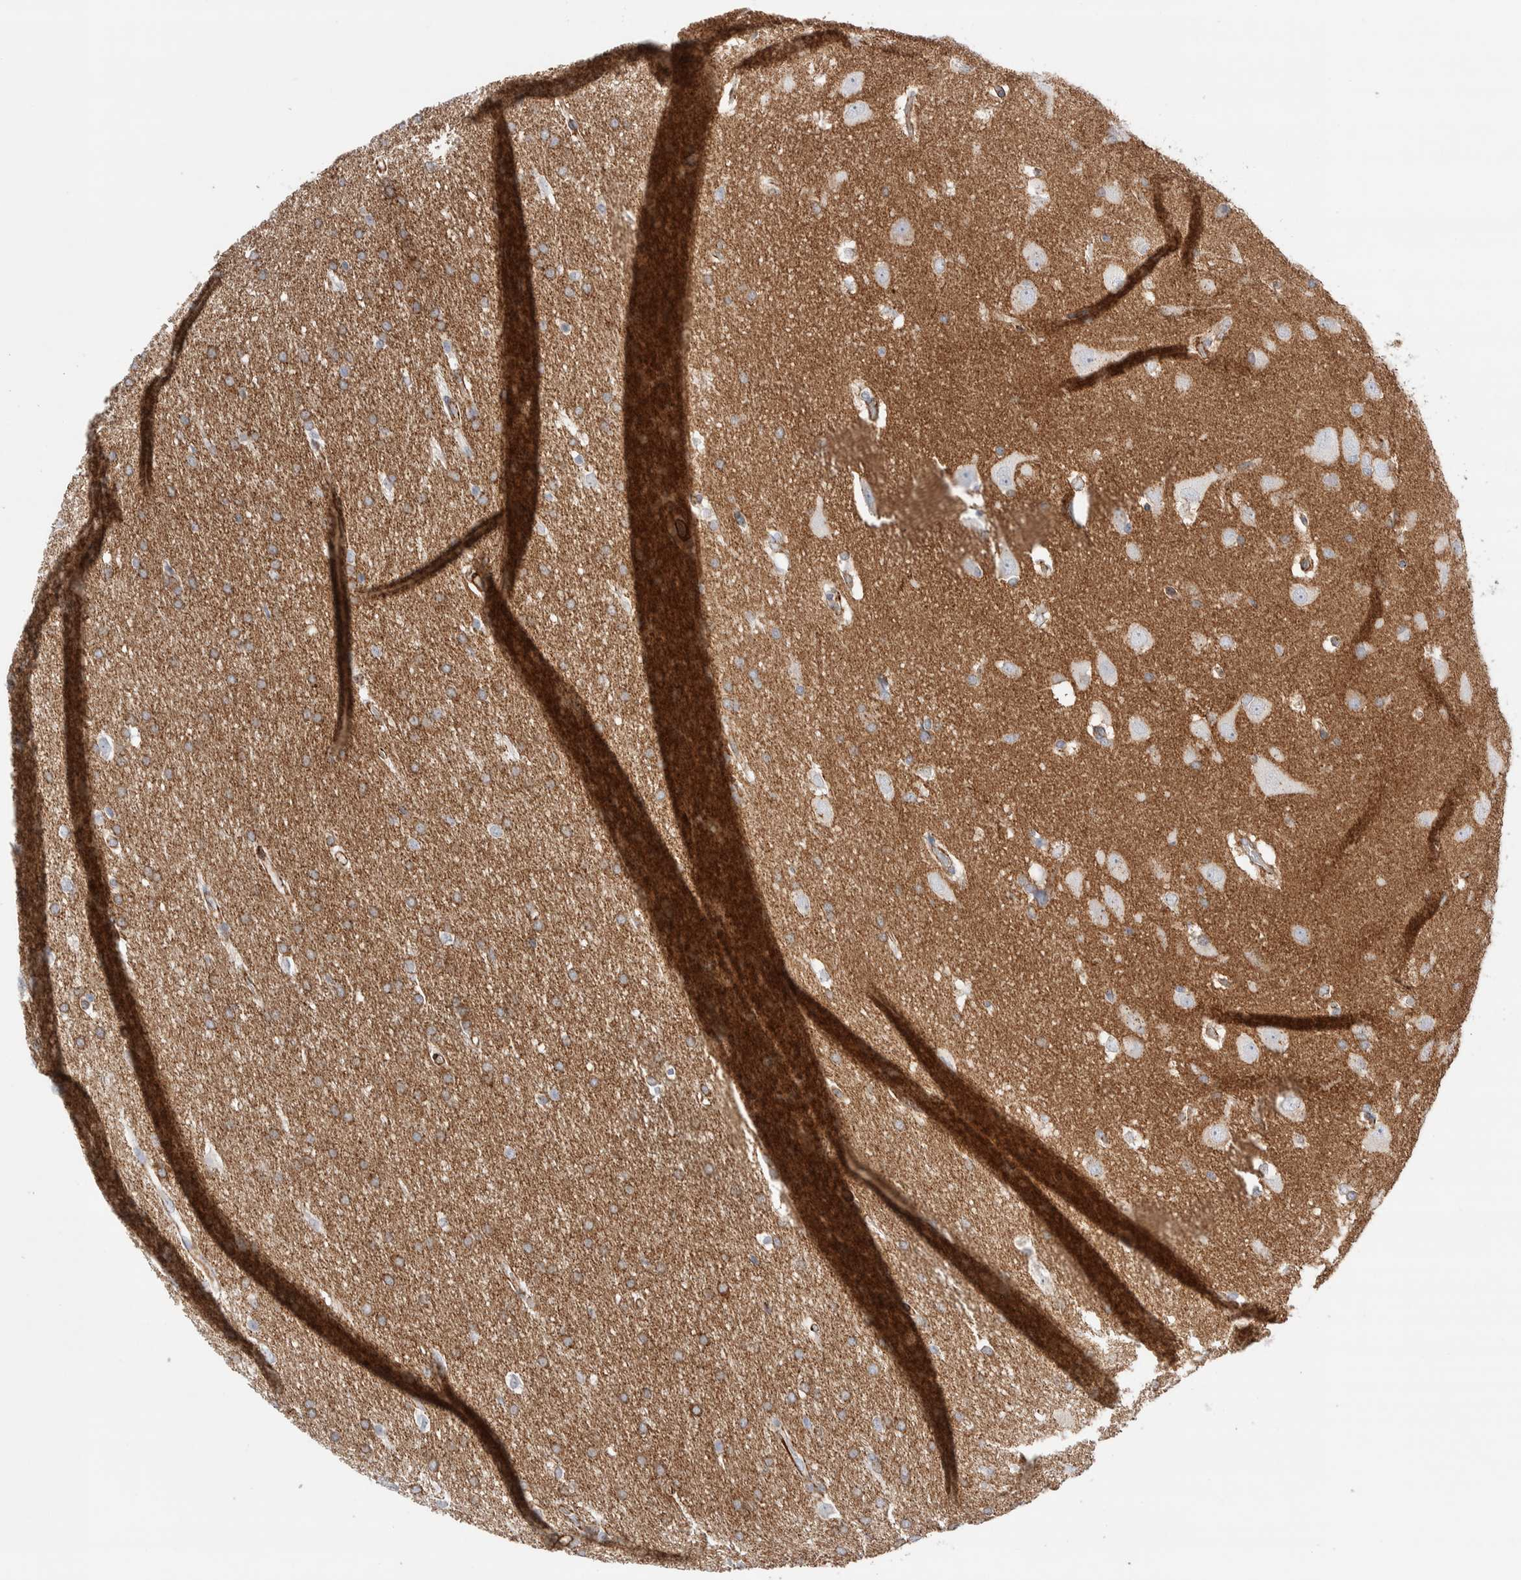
{"staining": {"intensity": "moderate", "quantity": "25%-75%", "location": "cytoplasmic/membranous"}, "tissue": "glioma", "cell_type": "Tumor cells", "image_type": "cancer", "snomed": [{"axis": "morphology", "description": "Glioma, malignant, Low grade"}, {"axis": "topography", "description": "Brain"}], "caption": "Glioma stained for a protein shows moderate cytoplasmic/membranous positivity in tumor cells.", "gene": "SEPTIN4", "patient": {"sex": "female", "age": 37}}